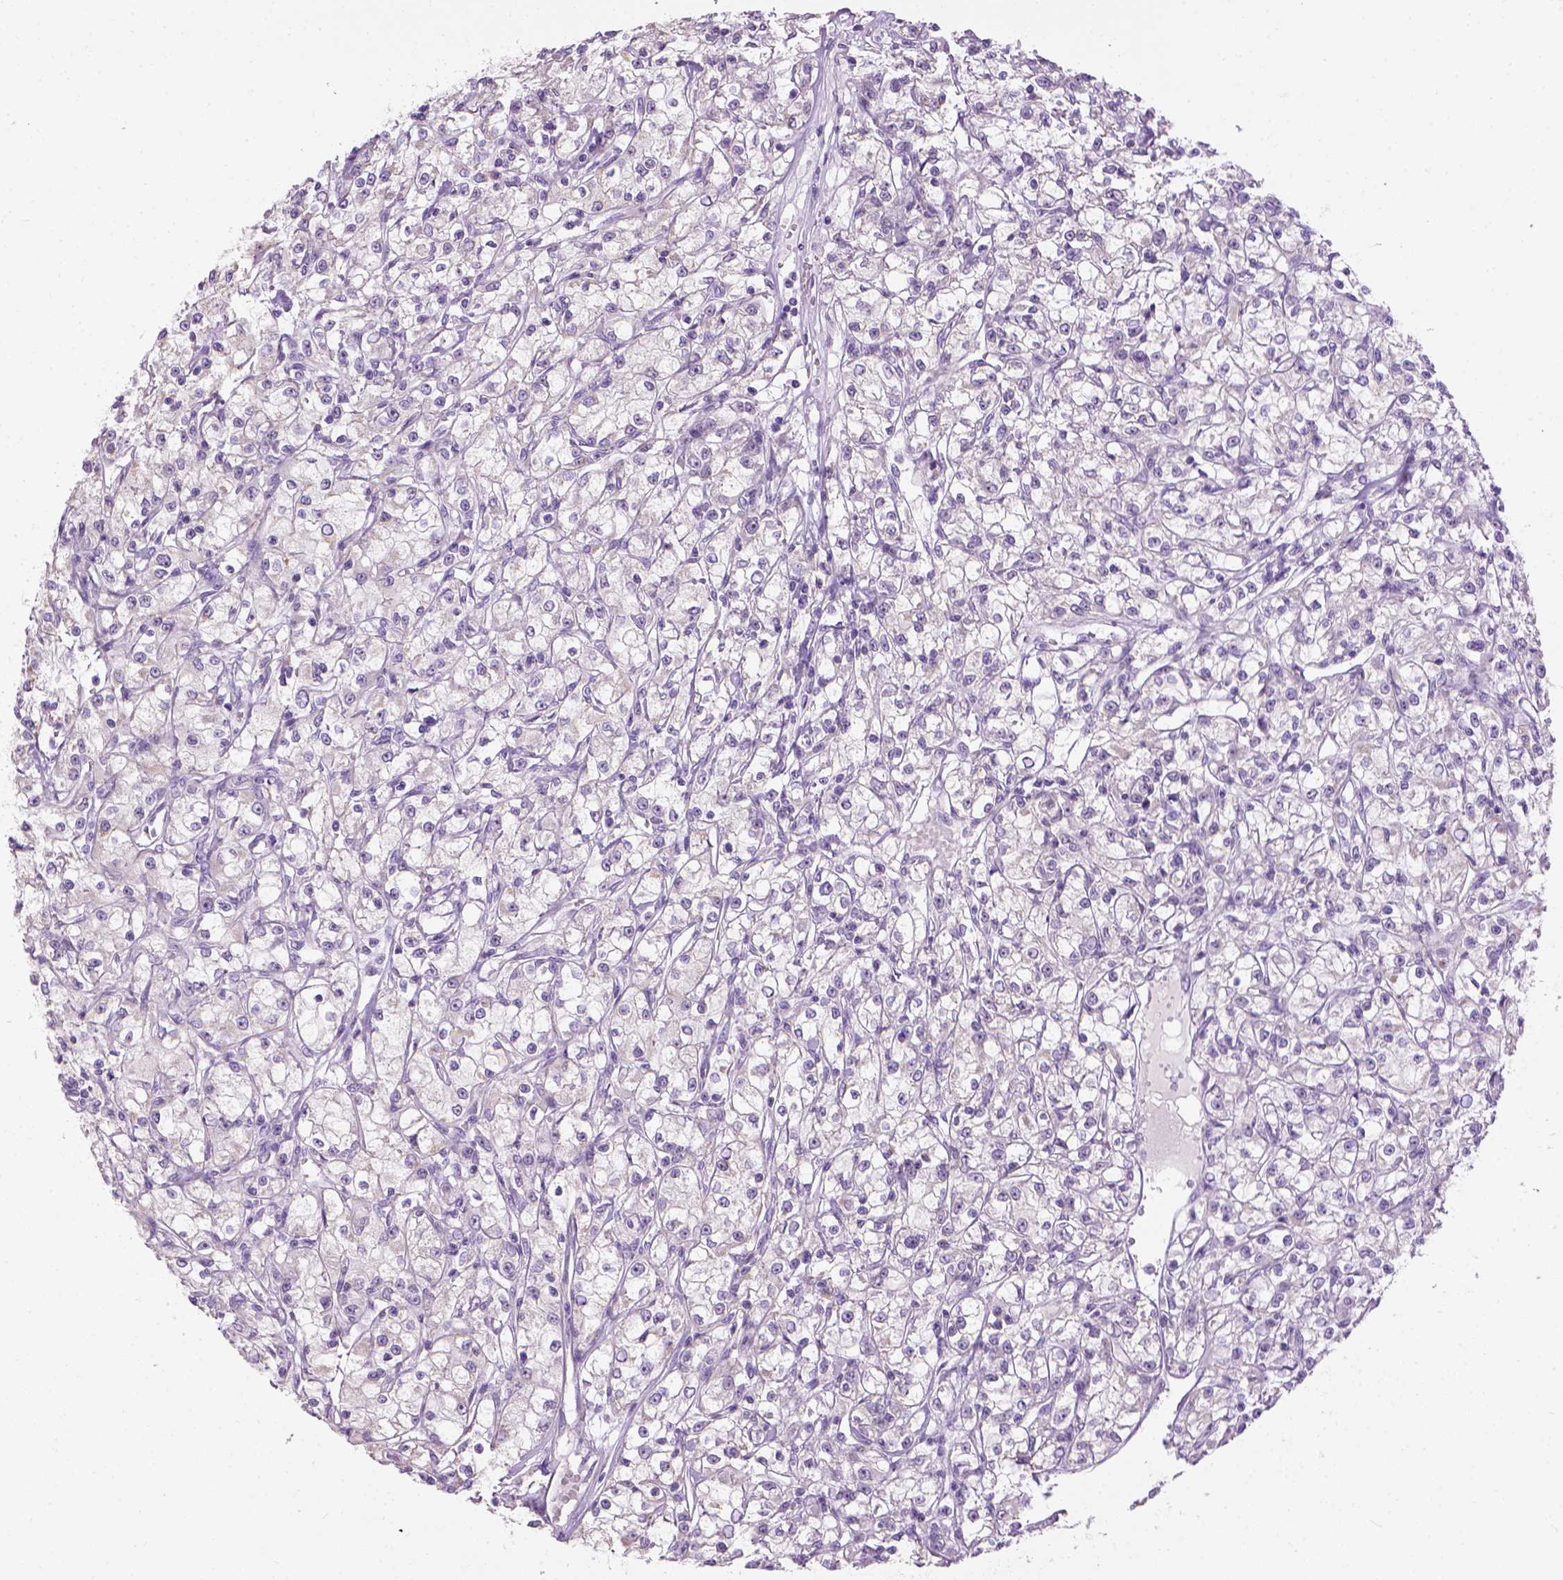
{"staining": {"intensity": "negative", "quantity": "none", "location": "none"}, "tissue": "renal cancer", "cell_type": "Tumor cells", "image_type": "cancer", "snomed": [{"axis": "morphology", "description": "Adenocarcinoma, NOS"}, {"axis": "topography", "description": "Kidney"}], "caption": "Image shows no significant protein positivity in tumor cells of renal adenocarcinoma. The staining is performed using DAB (3,3'-diaminobenzidine) brown chromogen with nuclei counter-stained in using hematoxylin.", "gene": "UTP4", "patient": {"sex": "female", "age": 59}}